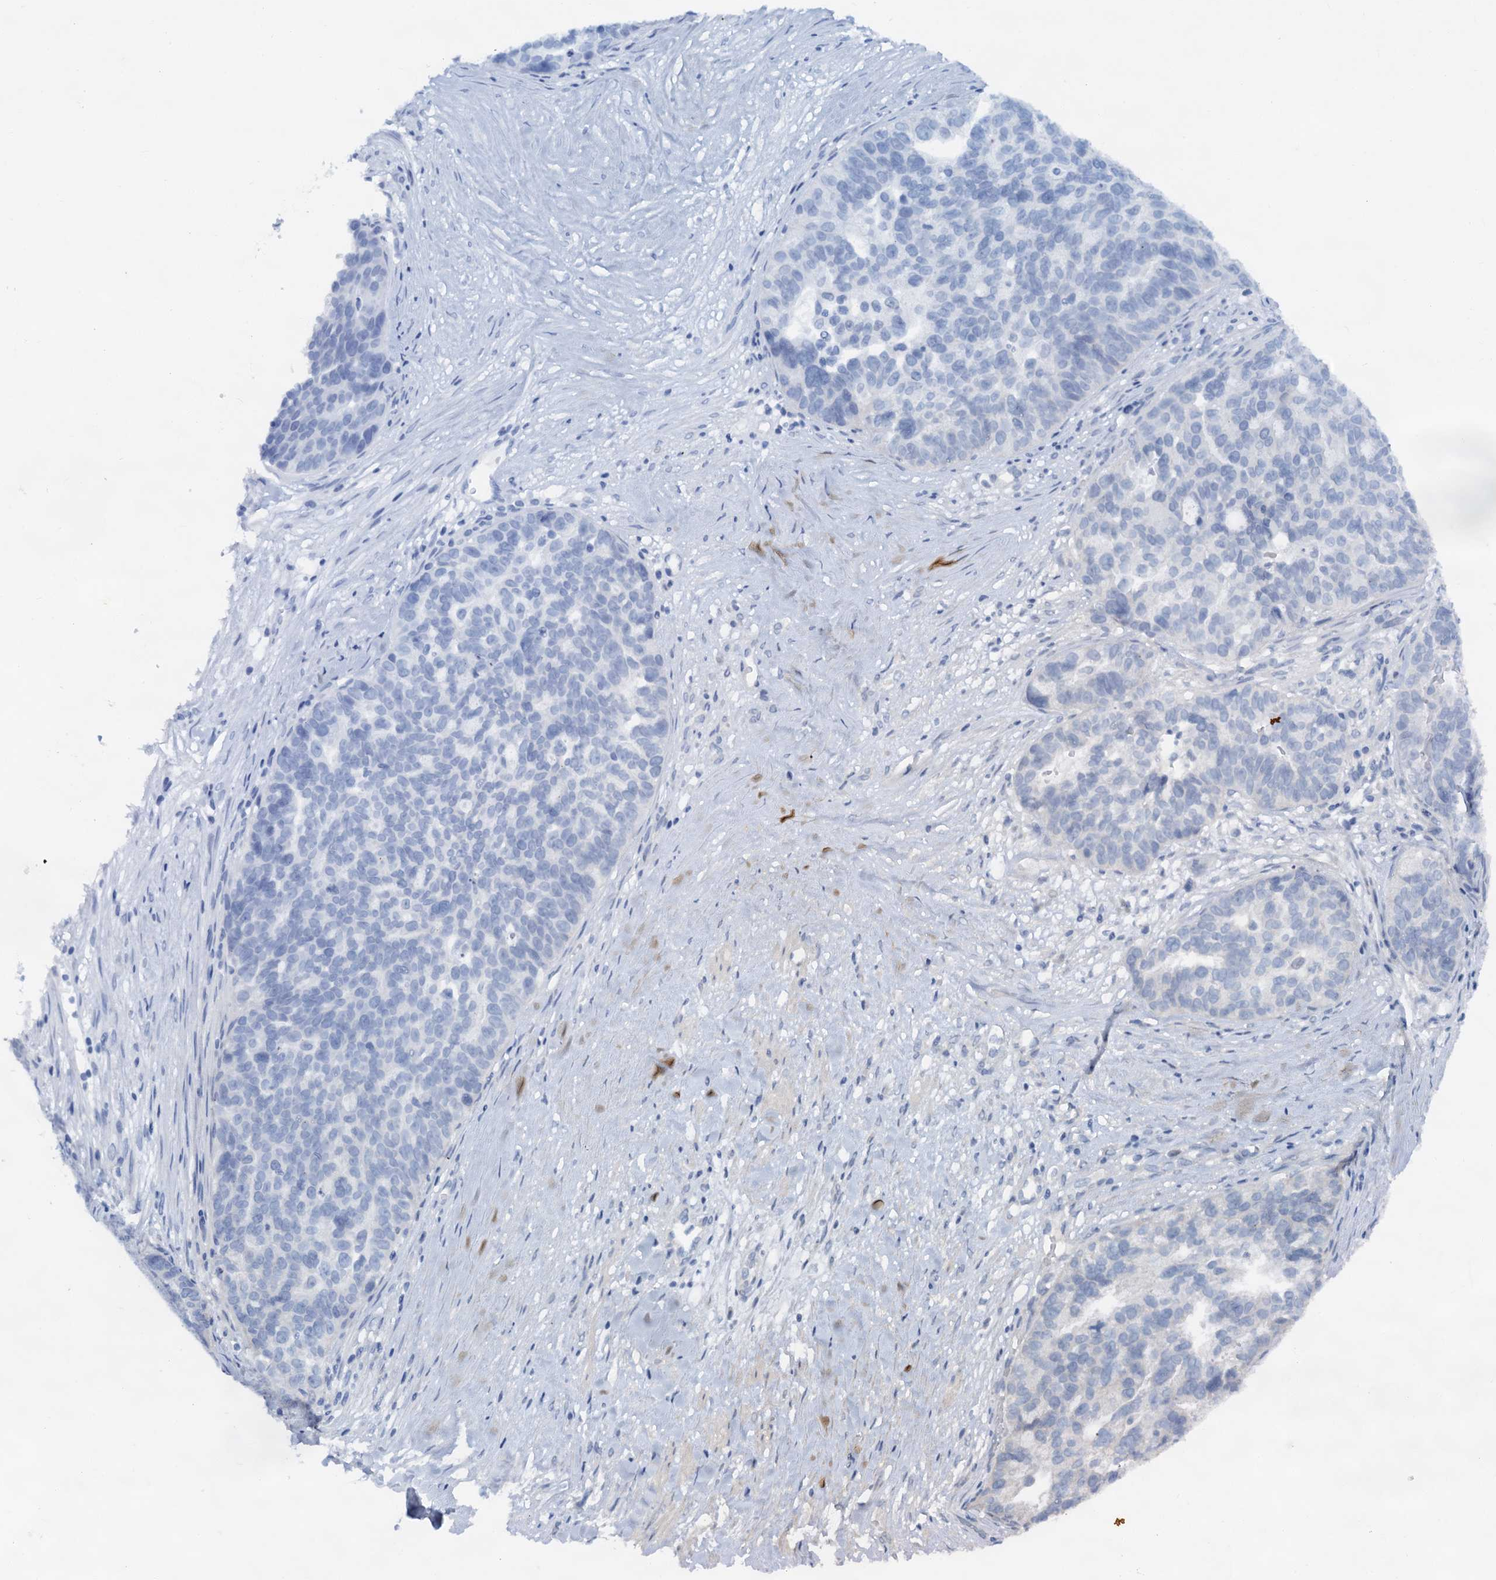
{"staining": {"intensity": "negative", "quantity": "none", "location": "none"}, "tissue": "ovarian cancer", "cell_type": "Tumor cells", "image_type": "cancer", "snomed": [{"axis": "morphology", "description": "Cystadenocarcinoma, serous, NOS"}, {"axis": "topography", "description": "Ovary"}], "caption": "IHC histopathology image of neoplastic tissue: ovarian serous cystadenocarcinoma stained with DAB demonstrates no significant protein staining in tumor cells.", "gene": "PTGES3", "patient": {"sex": "female", "age": 59}}